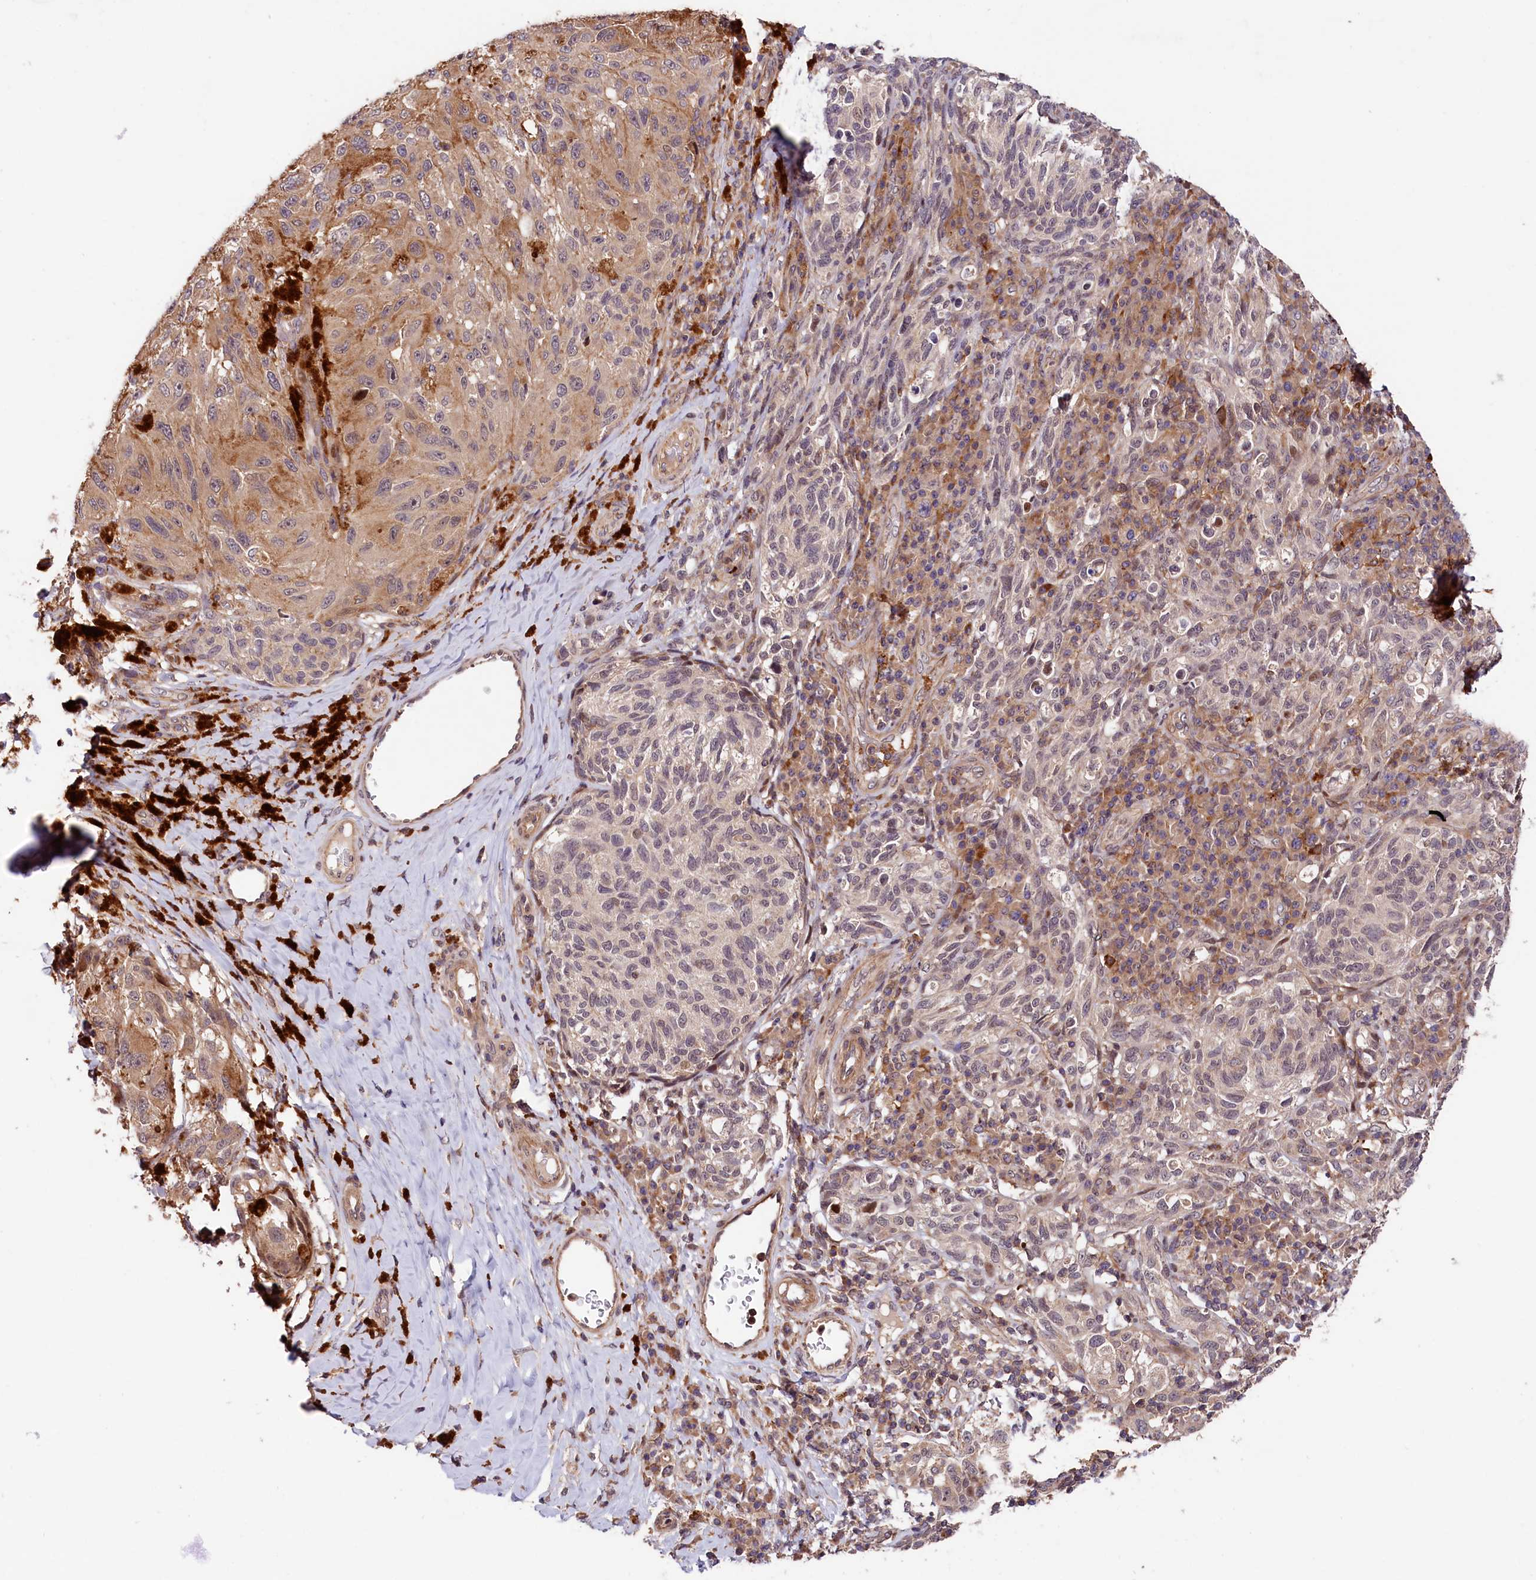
{"staining": {"intensity": "weak", "quantity": "<25%", "location": "cytoplasmic/membranous"}, "tissue": "melanoma", "cell_type": "Tumor cells", "image_type": "cancer", "snomed": [{"axis": "morphology", "description": "Malignant melanoma, NOS"}, {"axis": "topography", "description": "Skin"}], "caption": "Immunohistochemistry image of malignant melanoma stained for a protein (brown), which demonstrates no staining in tumor cells. (Stains: DAB immunohistochemistry (IHC) with hematoxylin counter stain, Microscopy: brightfield microscopy at high magnification).", "gene": "CACNA1H", "patient": {"sex": "female", "age": 73}}